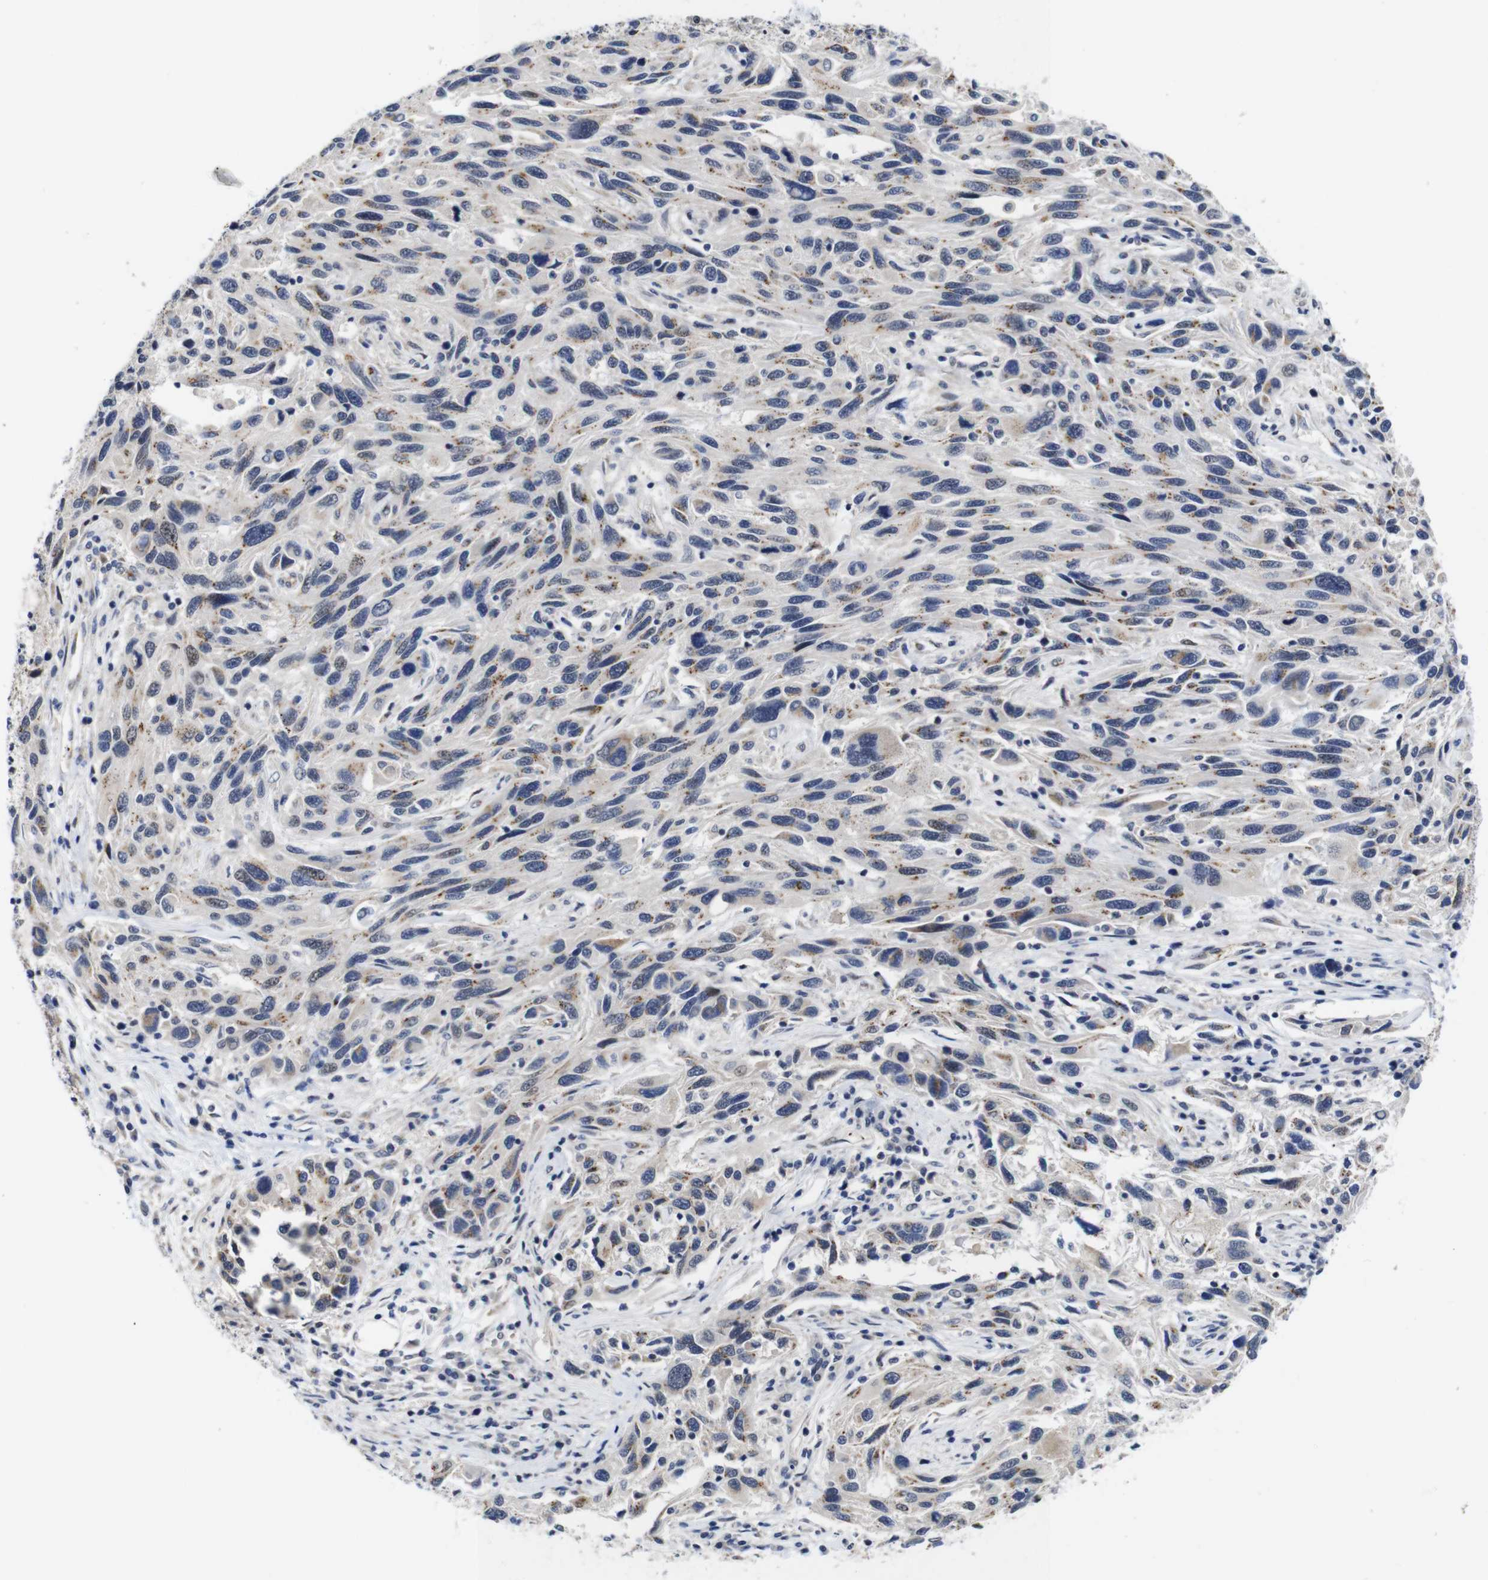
{"staining": {"intensity": "weak", "quantity": "25%-75%", "location": "cytoplasmic/membranous"}, "tissue": "melanoma", "cell_type": "Tumor cells", "image_type": "cancer", "snomed": [{"axis": "morphology", "description": "Malignant melanoma, NOS"}, {"axis": "topography", "description": "Skin"}], "caption": "Immunohistochemical staining of malignant melanoma shows weak cytoplasmic/membranous protein staining in about 25%-75% of tumor cells. (Stains: DAB (3,3'-diaminobenzidine) in brown, nuclei in blue, Microscopy: brightfield microscopy at high magnification).", "gene": "FURIN", "patient": {"sex": "male", "age": 53}}